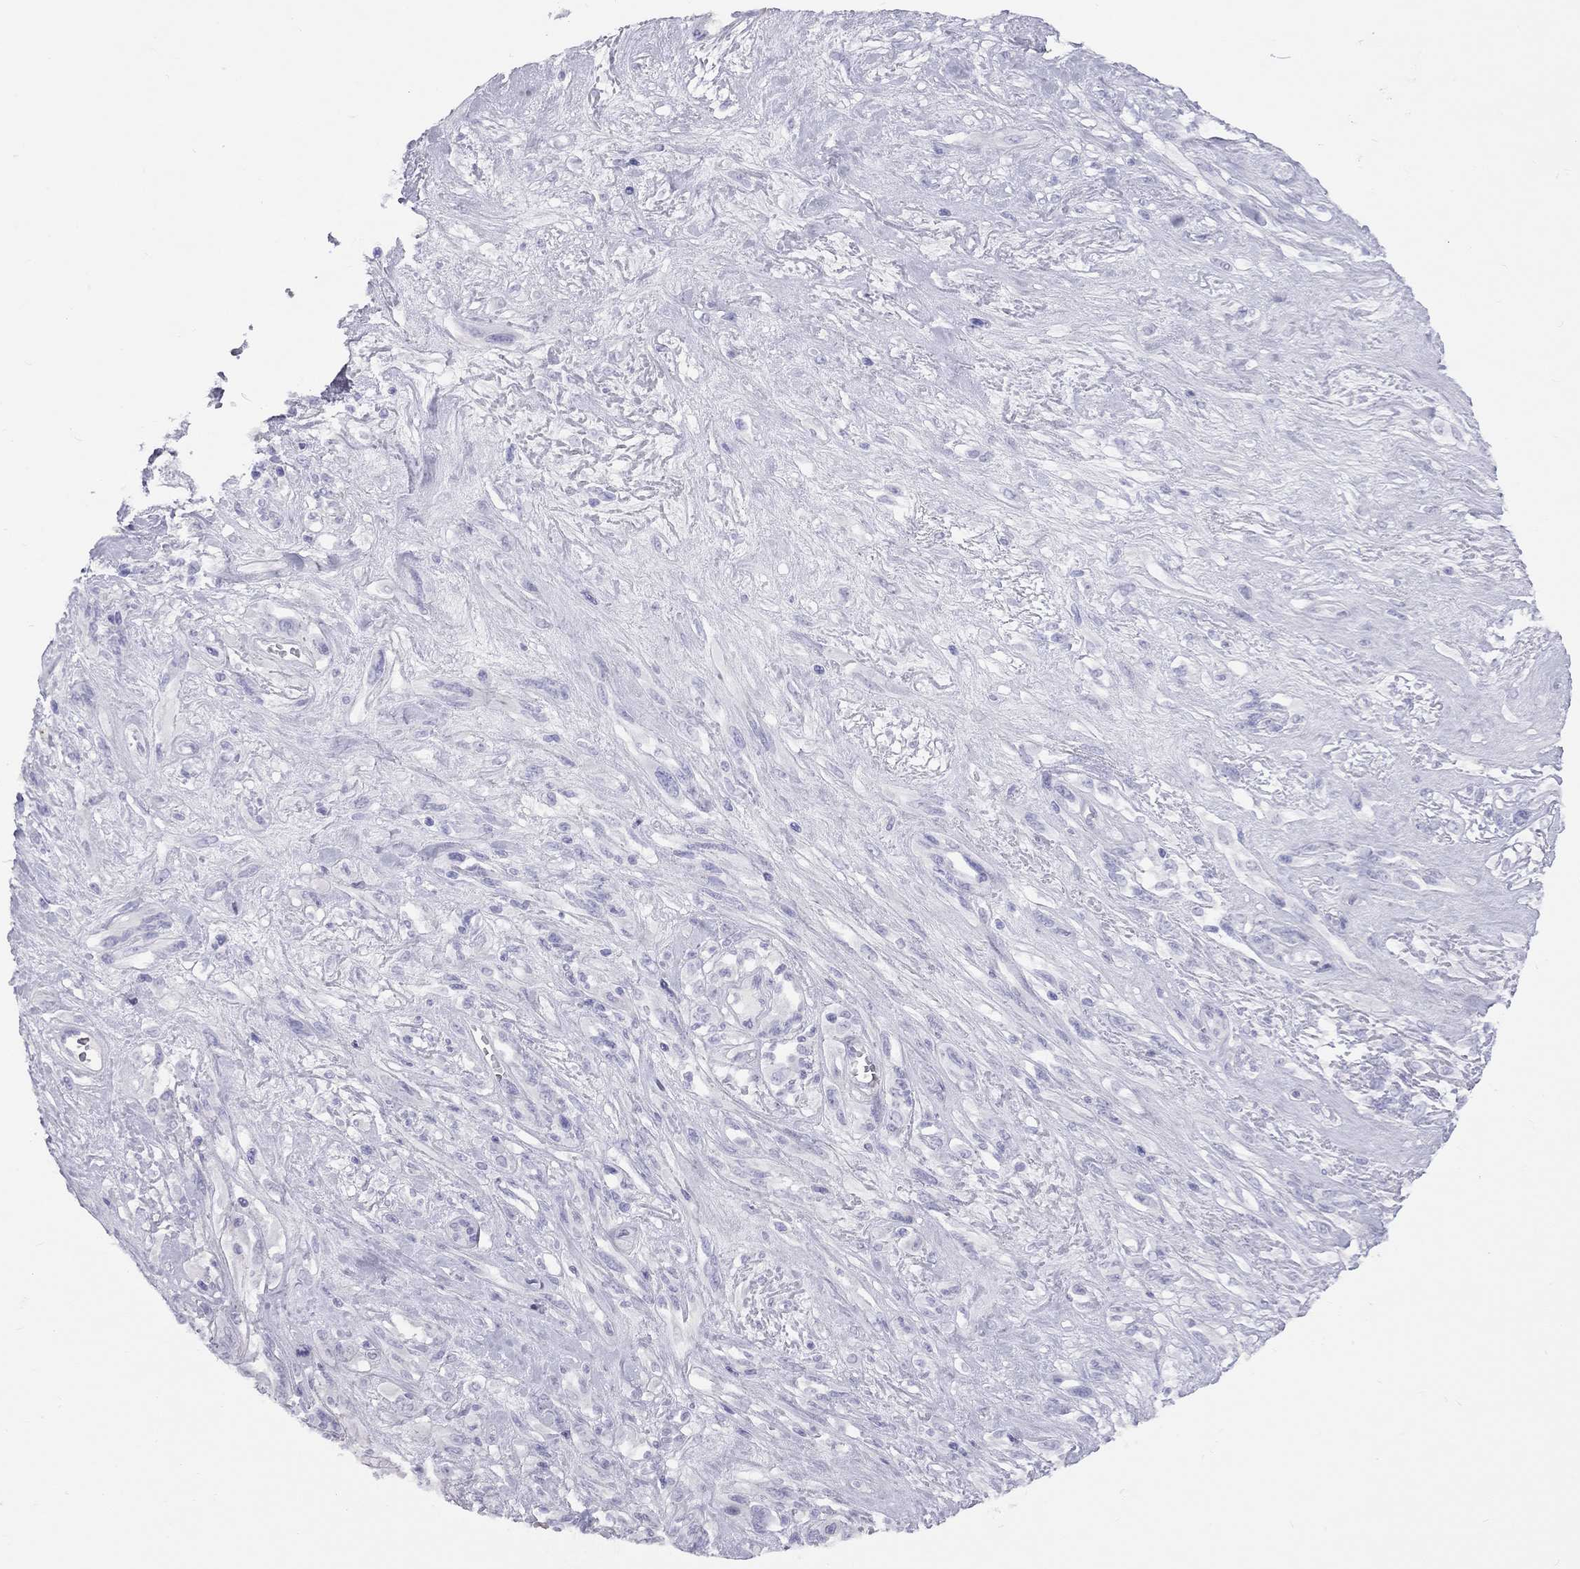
{"staining": {"intensity": "negative", "quantity": "none", "location": "none"}, "tissue": "melanoma", "cell_type": "Tumor cells", "image_type": "cancer", "snomed": [{"axis": "morphology", "description": "Malignant melanoma, NOS"}, {"axis": "topography", "description": "Skin"}], "caption": "Tumor cells are negative for brown protein staining in malignant melanoma.", "gene": "FSCN3", "patient": {"sex": "female", "age": 91}}